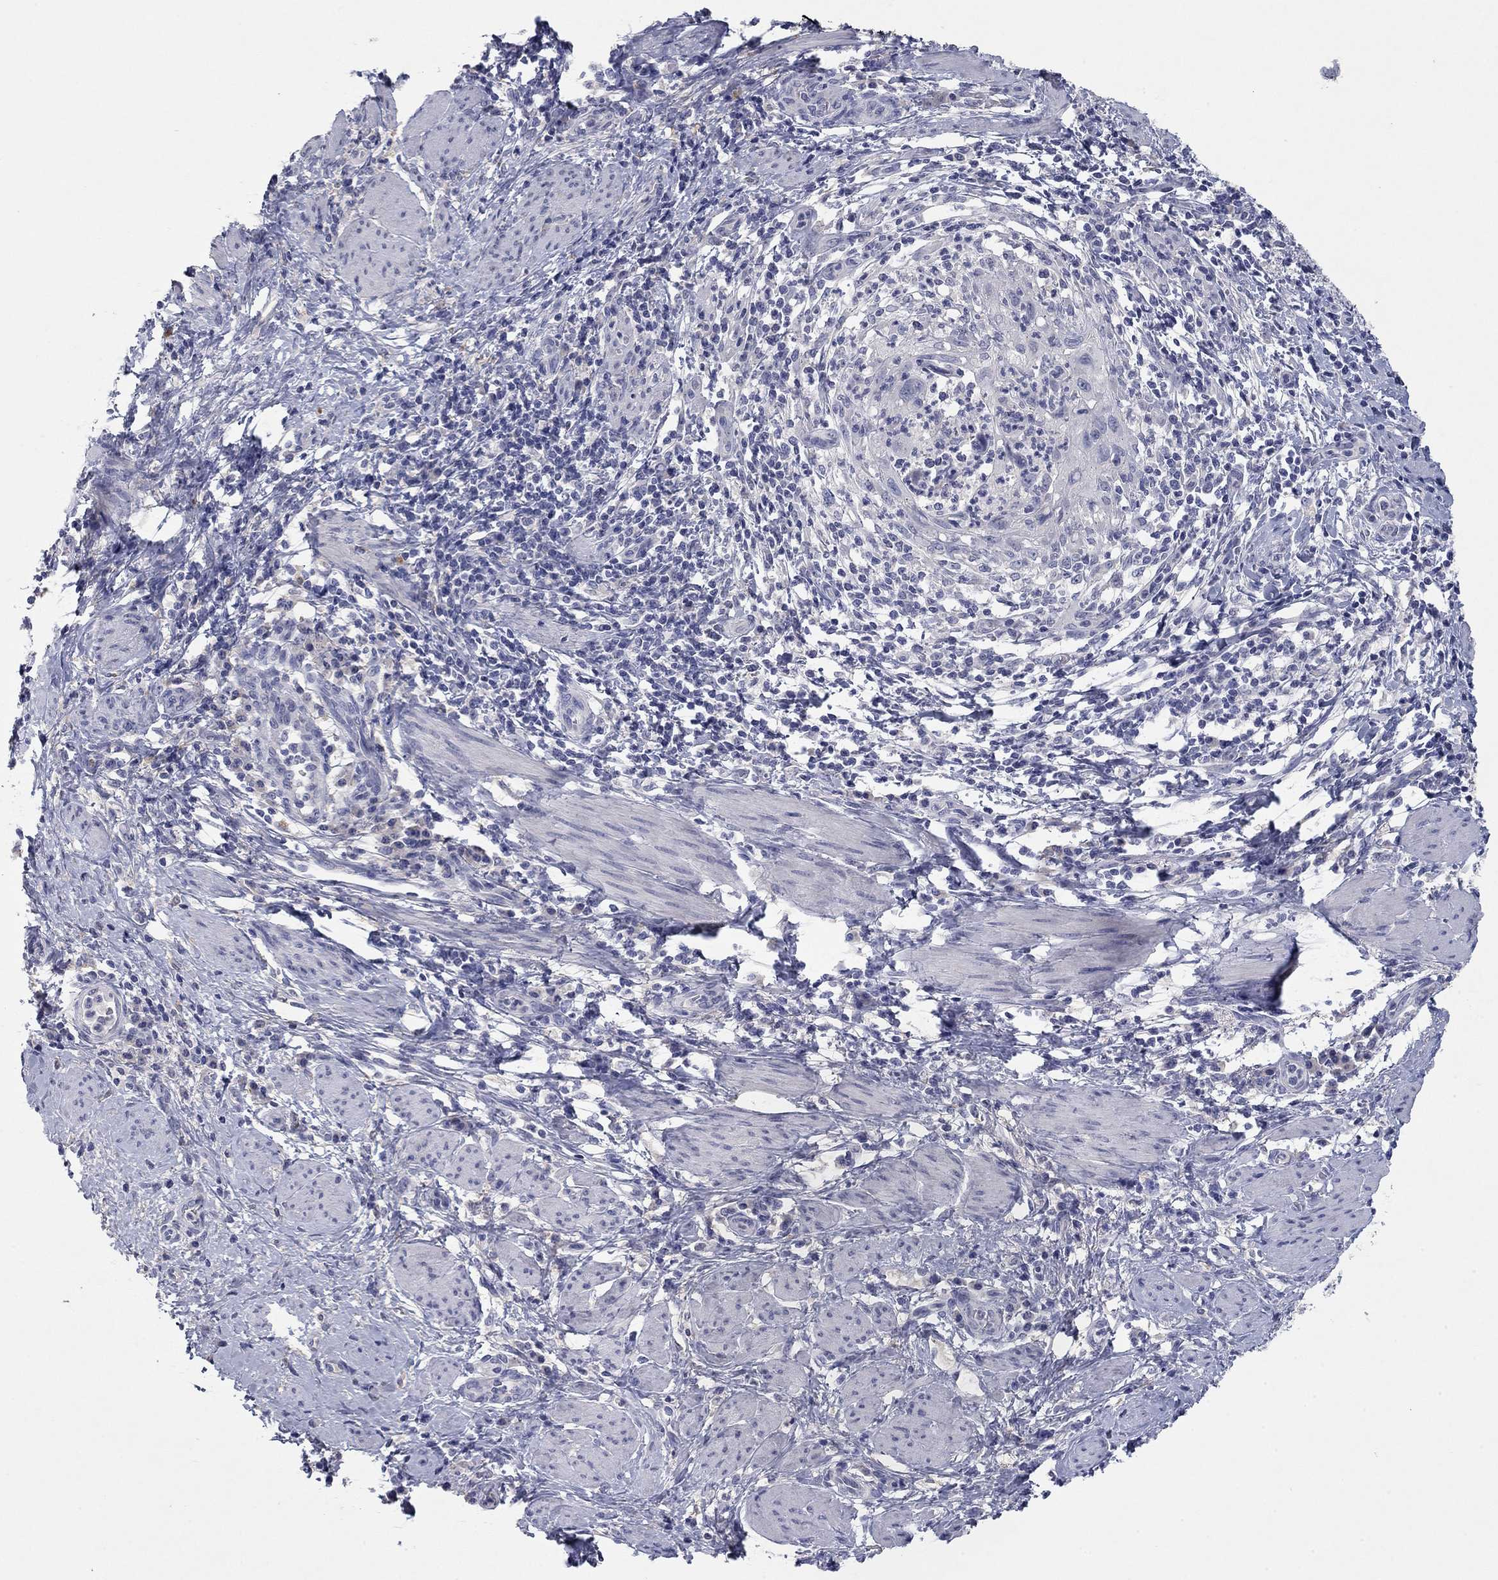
{"staining": {"intensity": "negative", "quantity": "none", "location": "none"}, "tissue": "cervical cancer", "cell_type": "Tumor cells", "image_type": "cancer", "snomed": [{"axis": "morphology", "description": "Squamous cell carcinoma, NOS"}, {"axis": "topography", "description": "Cervix"}], "caption": "This is an IHC histopathology image of human squamous cell carcinoma (cervical). There is no positivity in tumor cells.", "gene": "CNTNAP4", "patient": {"sex": "female", "age": 26}}